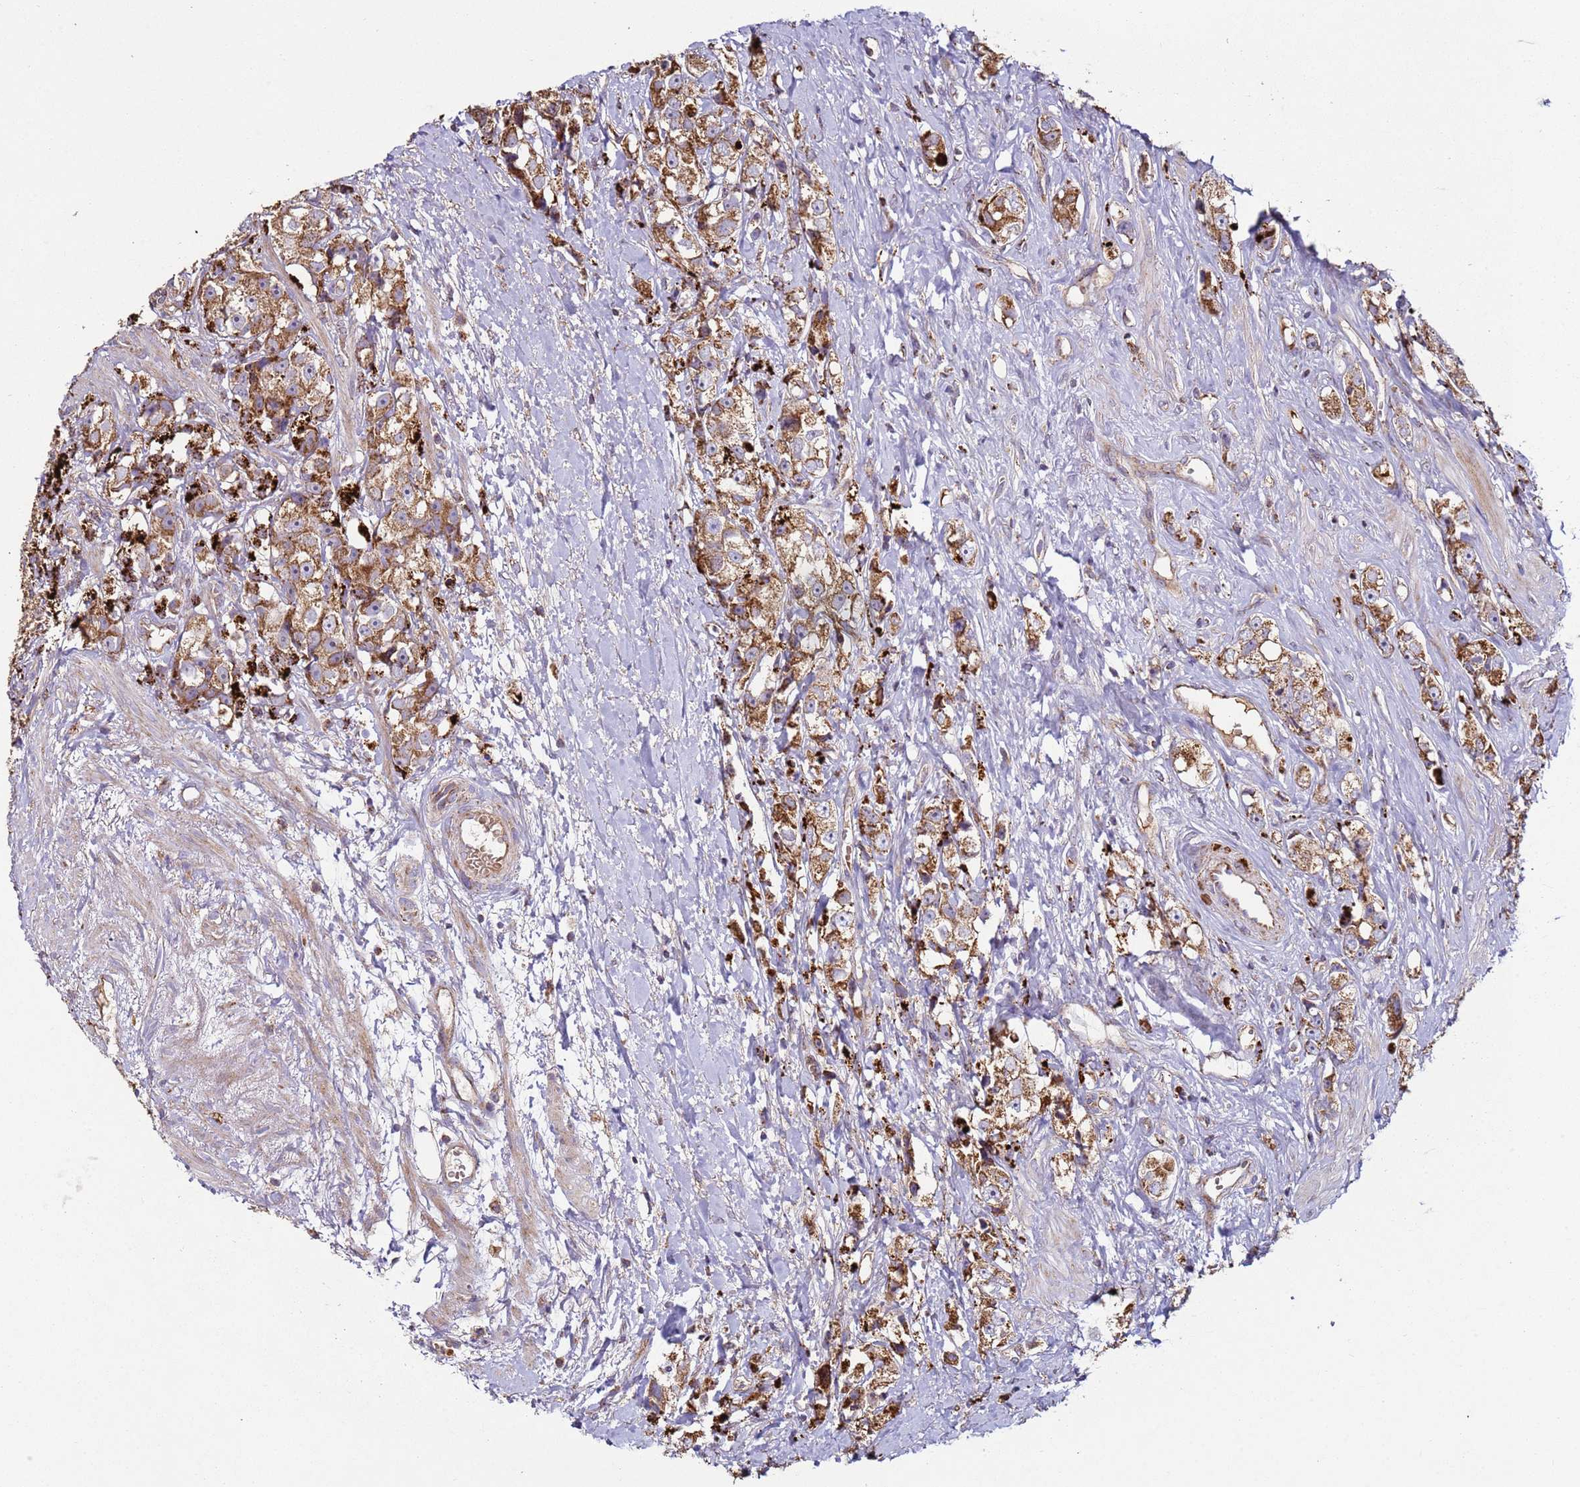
{"staining": {"intensity": "moderate", "quantity": ">75%", "location": "cytoplasmic/membranous"}, "tissue": "prostate cancer", "cell_type": "Tumor cells", "image_type": "cancer", "snomed": [{"axis": "morphology", "description": "Adenocarcinoma, High grade"}, {"axis": "topography", "description": "Prostate"}], "caption": "DAB immunohistochemical staining of prostate adenocarcinoma (high-grade) displays moderate cytoplasmic/membranous protein positivity in approximately >75% of tumor cells. (Stains: DAB (3,3'-diaminobenzidine) in brown, nuclei in blue, Microscopy: brightfield microscopy at high magnification).", "gene": "FBXO33", "patient": {"sex": "male", "age": 74}}